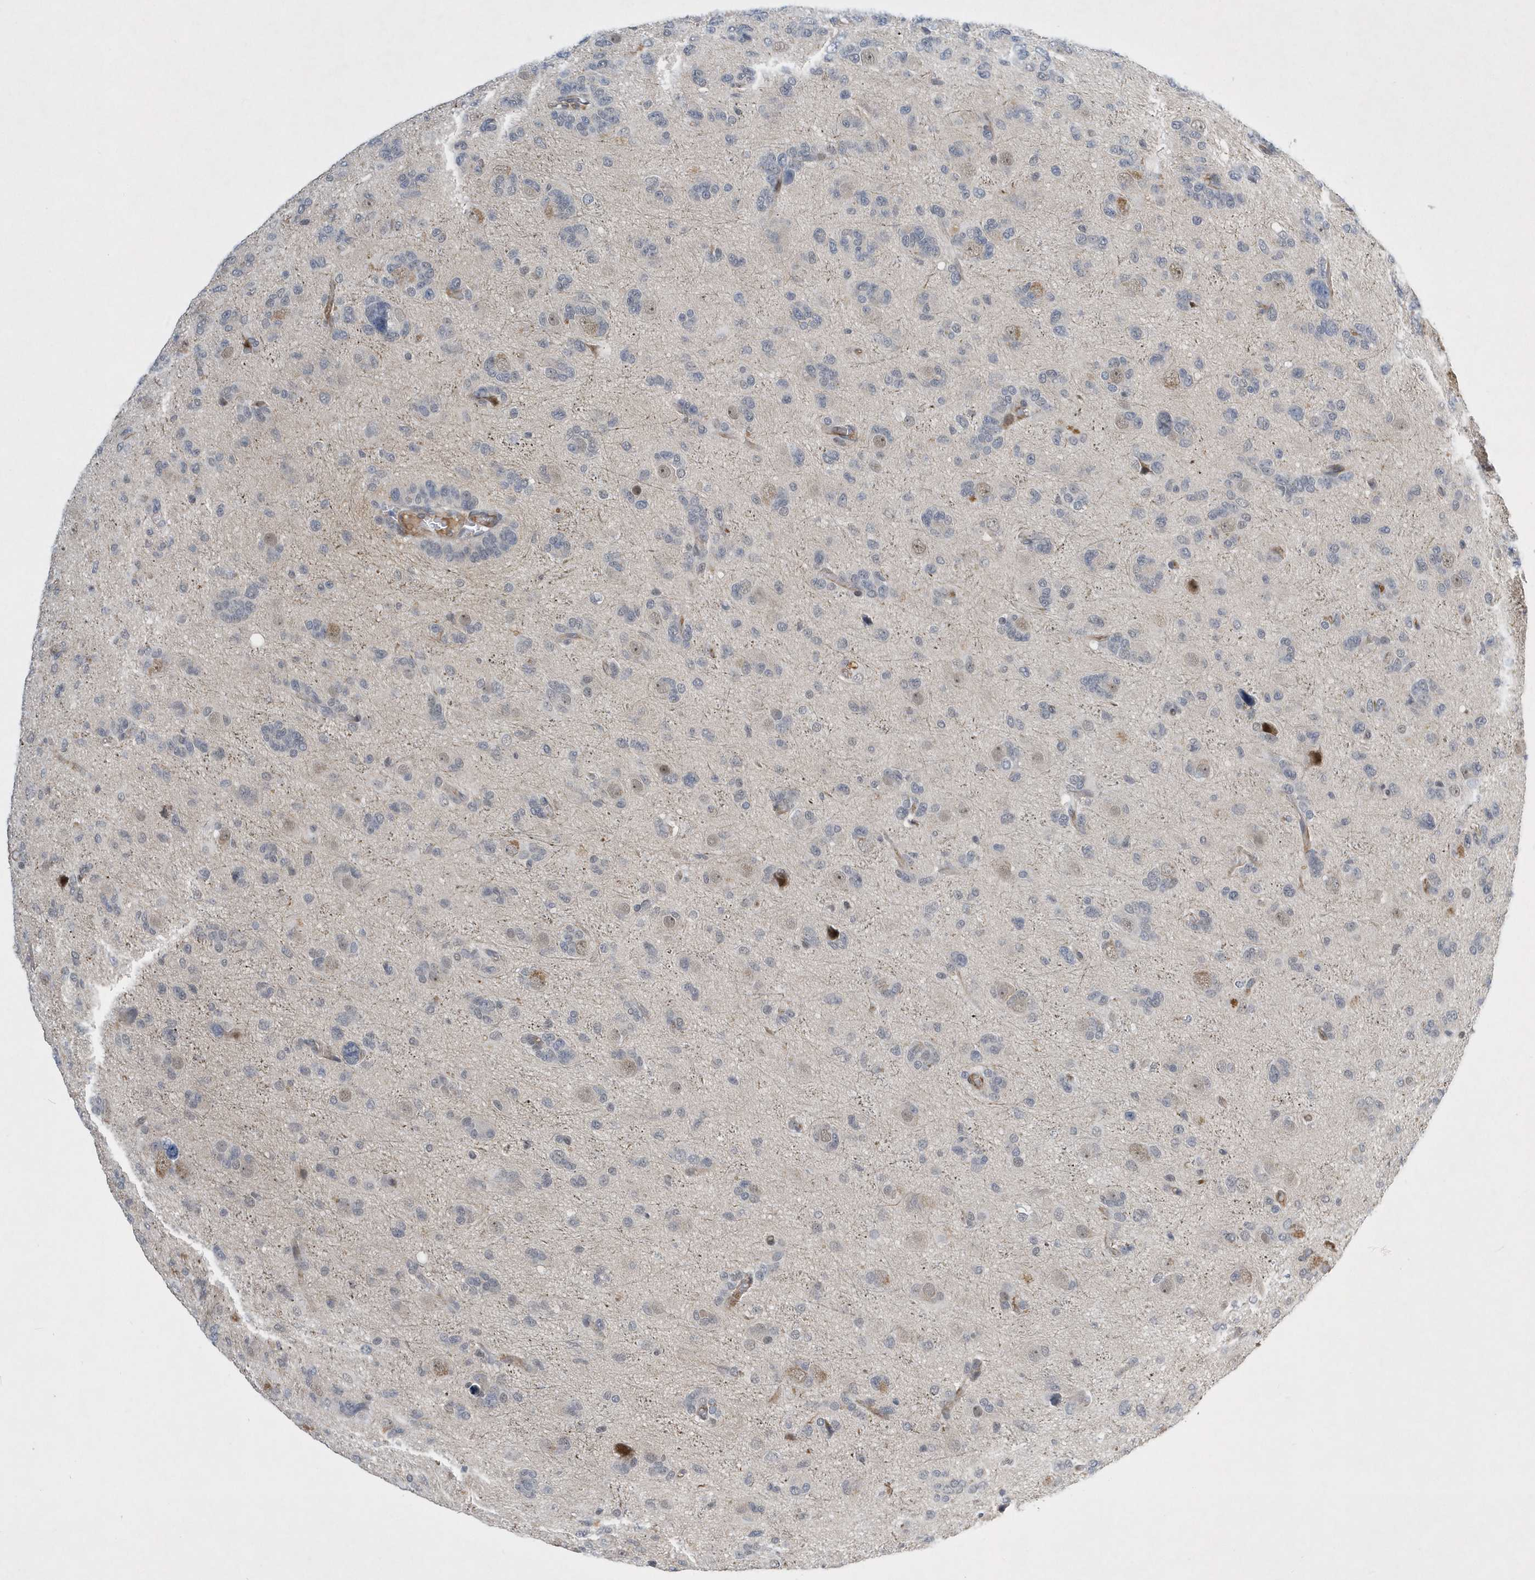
{"staining": {"intensity": "weak", "quantity": "<25%", "location": "nuclear"}, "tissue": "glioma", "cell_type": "Tumor cells", "image_type": "cancer", "snomed": [{"axis": "morphology", "description": "Glioma, malignant, High grade"}, {"axis": "topography", "description": "Brain"}], "caption": "Human glioma stained for a protein using immunohistochemistry reveals no positivity in tumor cells.", "gene": "FAM217A", "patient": {"sex": "female", "age": 59}}